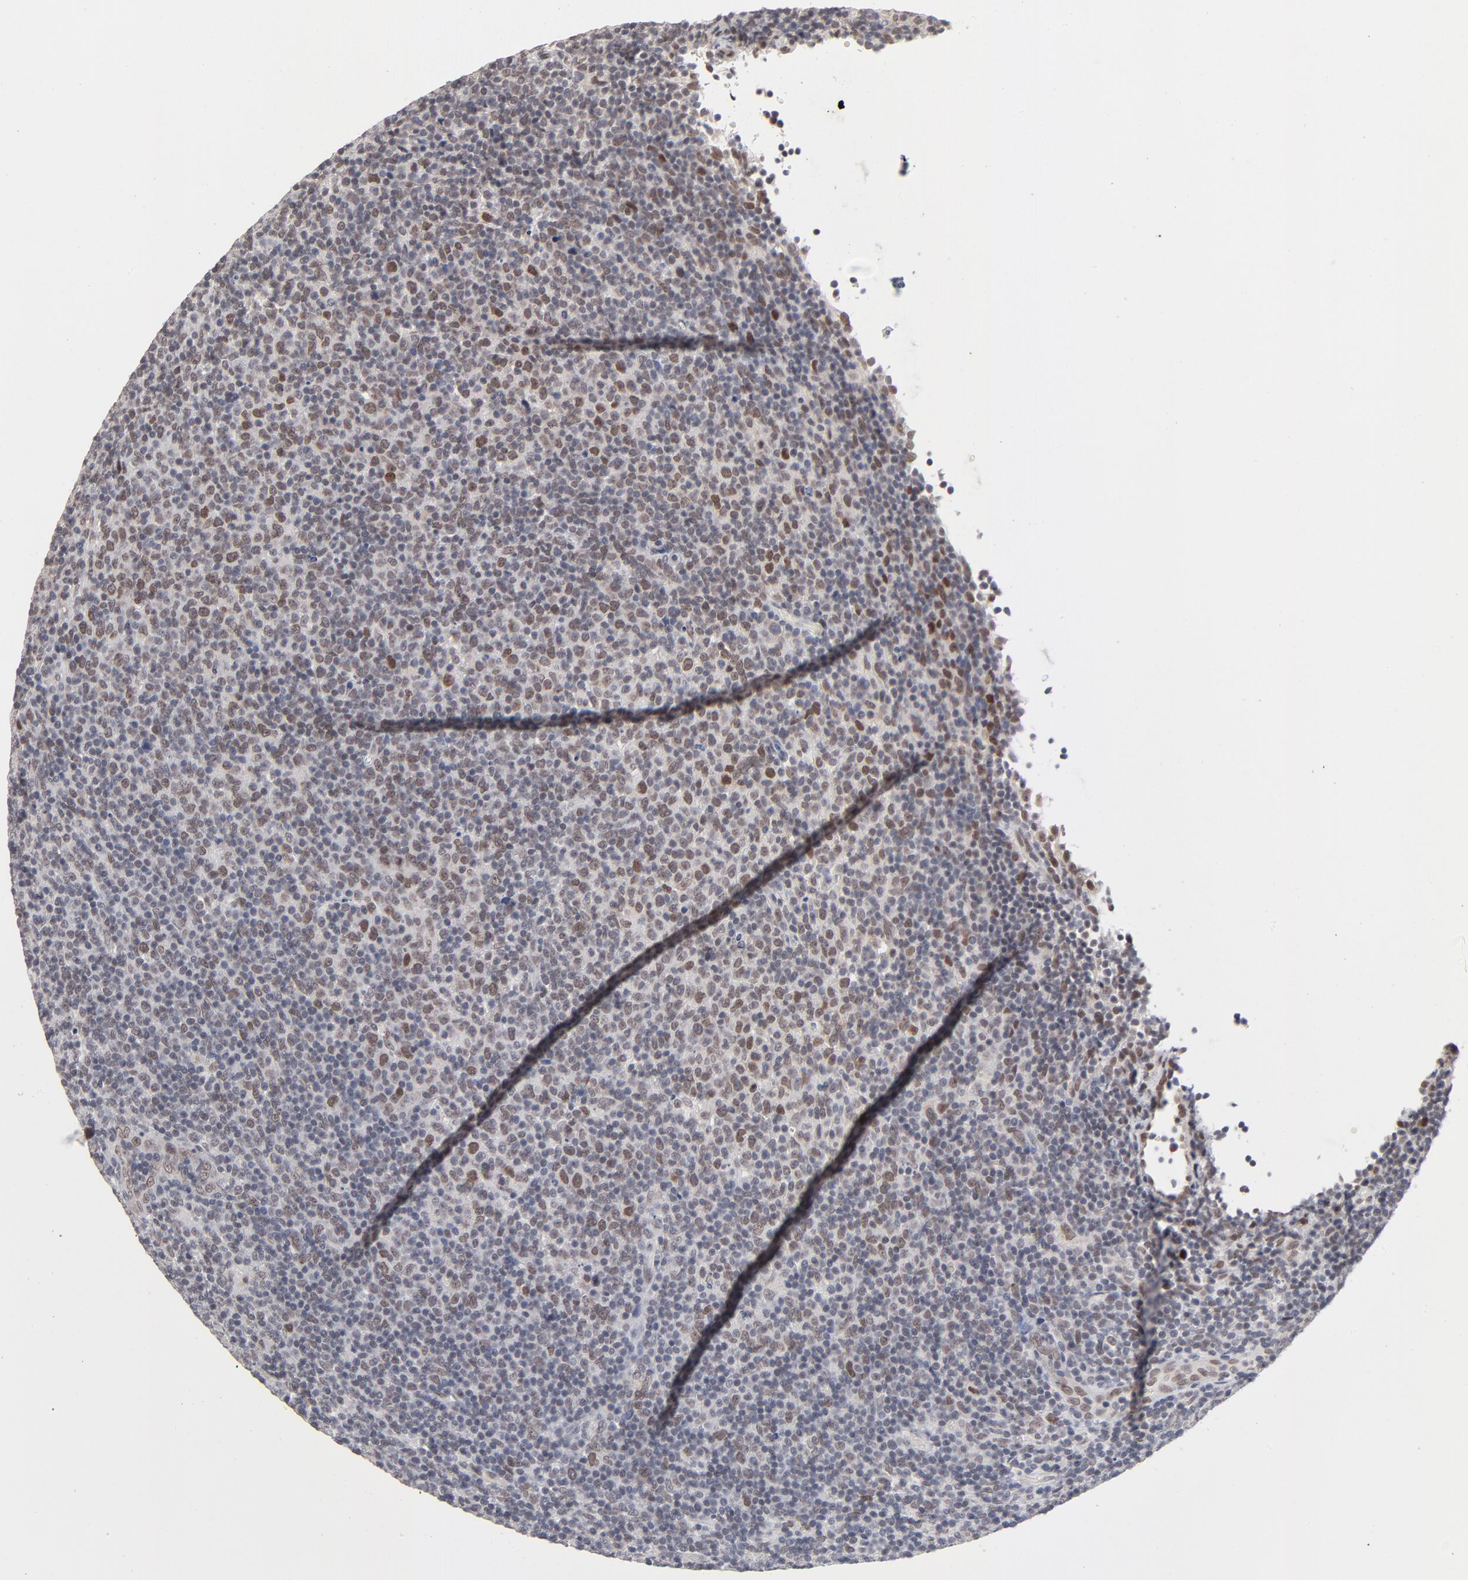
{"staining": {"intensity": "negative", "quantity": "none", "location": "none"}, "tissue": "lymphoma", "cell_type": "Tumor cells", "image_type": "cancer", "snomed": [{"axis": "morphology", "description": "Malignant lymphoma, non-Hodgkin's type, Low grade"}, {"axis": "topography", "description": "Lymph node"}], "caption": "Immunohistochemical staining of human lymphoma exhibits no significant staining in tumor cells.", "gene": "MBIP", "patient": {"sex": "male", "age": 70}}